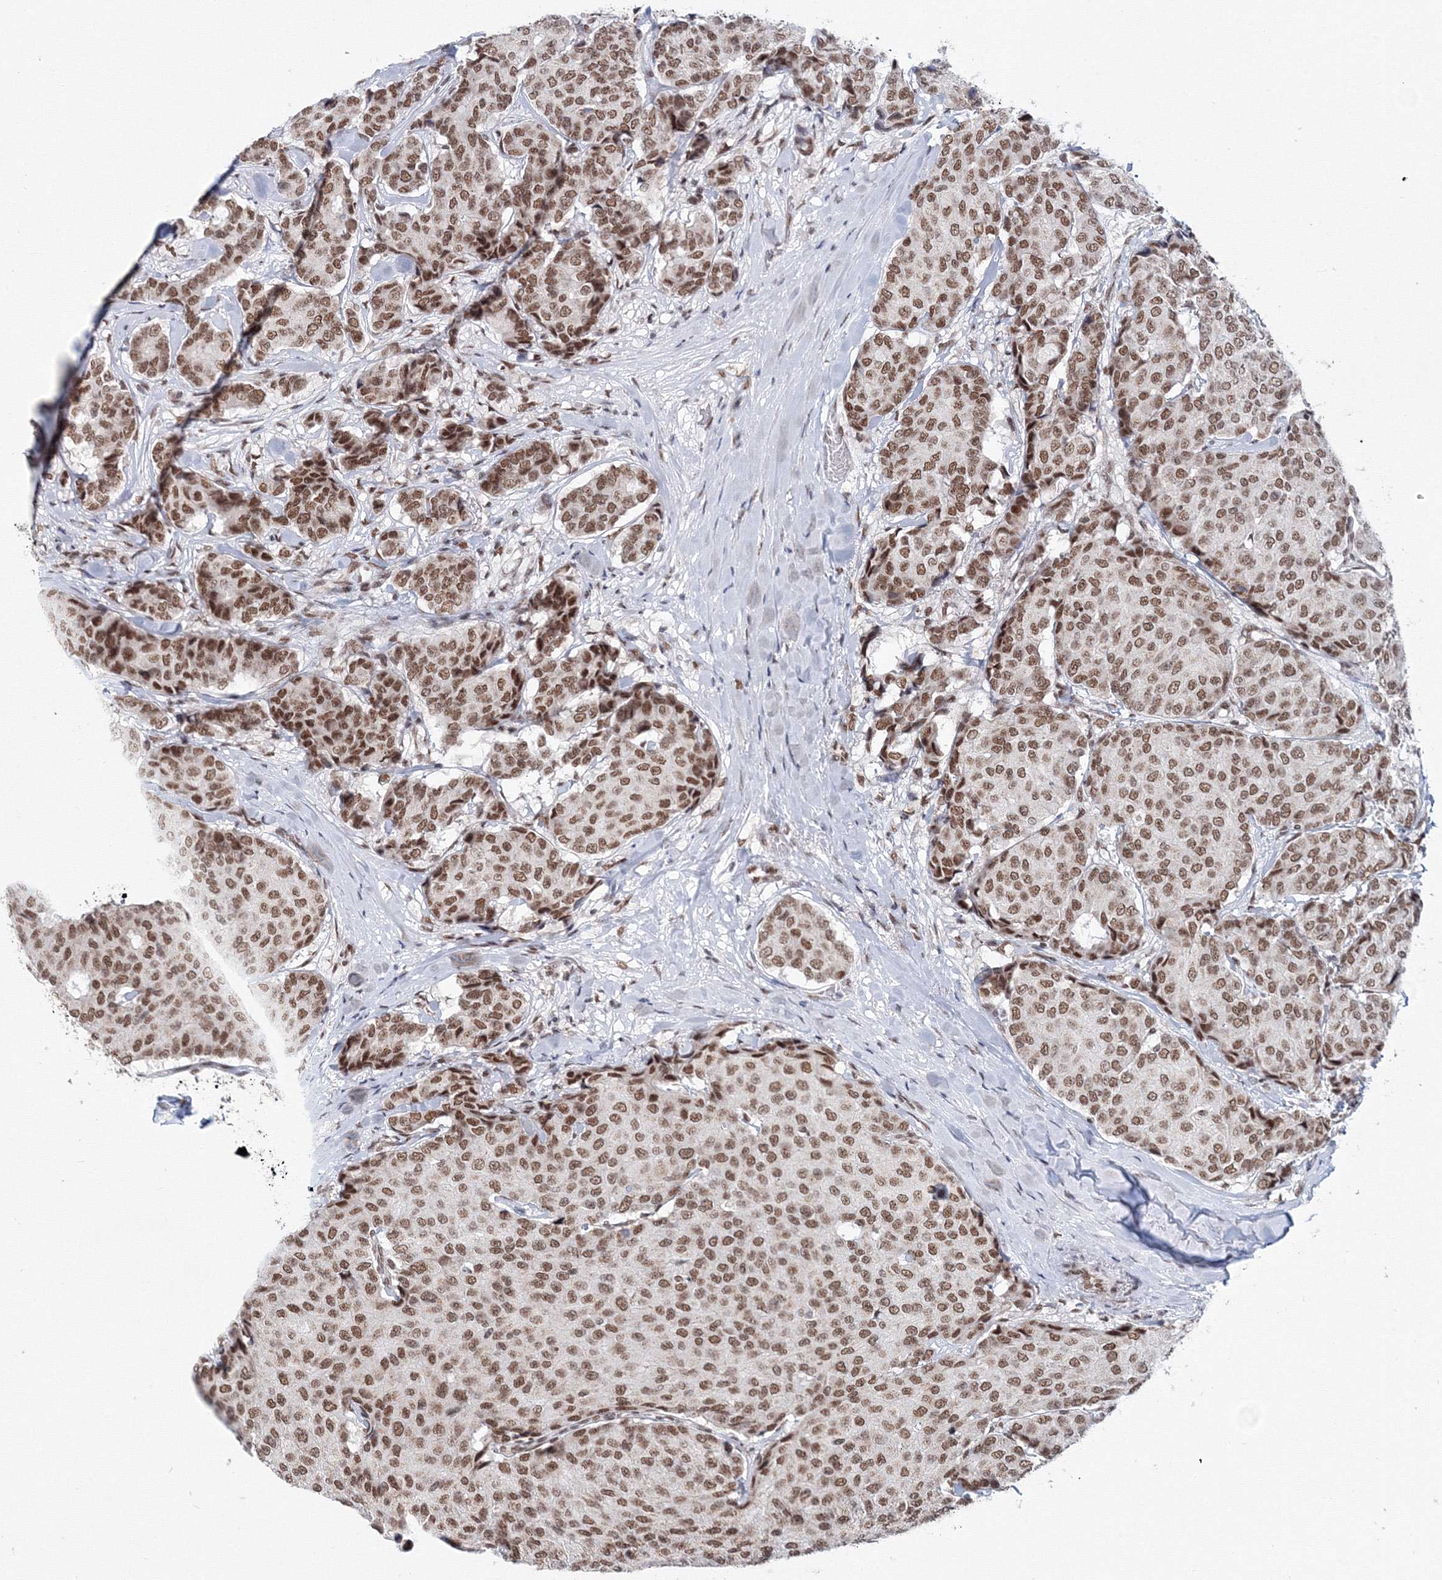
{"staining": {"intensity": "moderate", "quantity": ">75%", "location": "nuclear"}, "tissue": "breast cancer", "cell_type": "Tumor cells", "image_type": "cancer", "snomed": [{"axis": "morphology", "description": "Duct carcinoma"}, {"axis": "topography", "description": "Breast"}], "caption": "Invasive ductal carcinoma (breast) was stained to show a protein in brown. There is medium levels of moderate nuclear staining in approximately >75% of tumor cells. (DAB (3,3'-diaminobenzidine) IHC with brightfield microscopy, high magnification).", "gene": "SF3B6", "patient": {"sex": "female", "age": 75}}